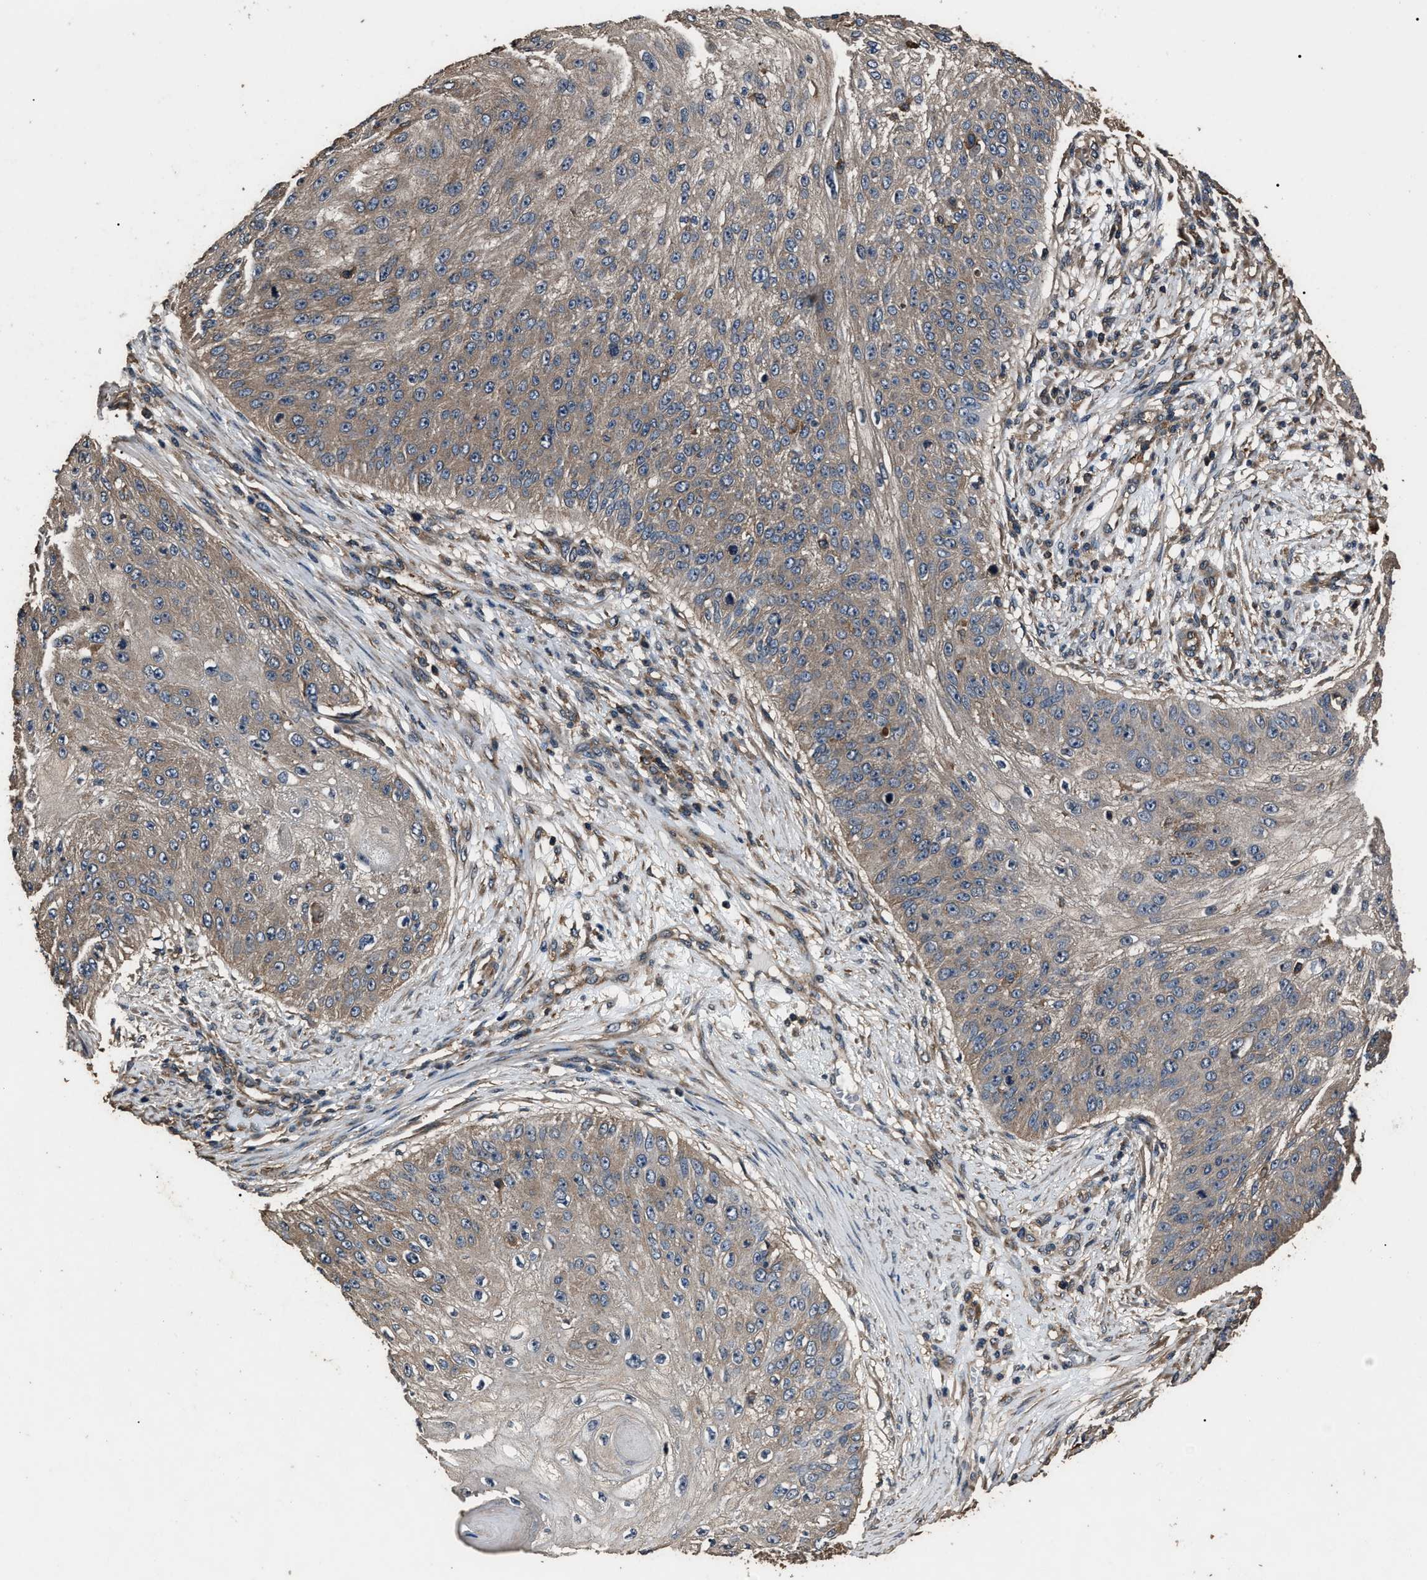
{"staining": {"intensity": "weak", "quantity": "25%-75%", "location": "cytoplasmic/membranous"}, "tissue": "skin cancer", "cell_type": "Tumor cells", "image_type": "cancer", "snomed": [{"axis": "morphology", "description": "Squamous cell carcinoma, NOS"}, {"axis": "topography", "description": "Skin"}], "caption": "Tumor cells display low levels of weak cytoplasmic/membranous positivity in approximately 25%-75% of cells in human skin cancer.", "gene": "RNF216", "patient": {"sex": "female", "age": 80}}